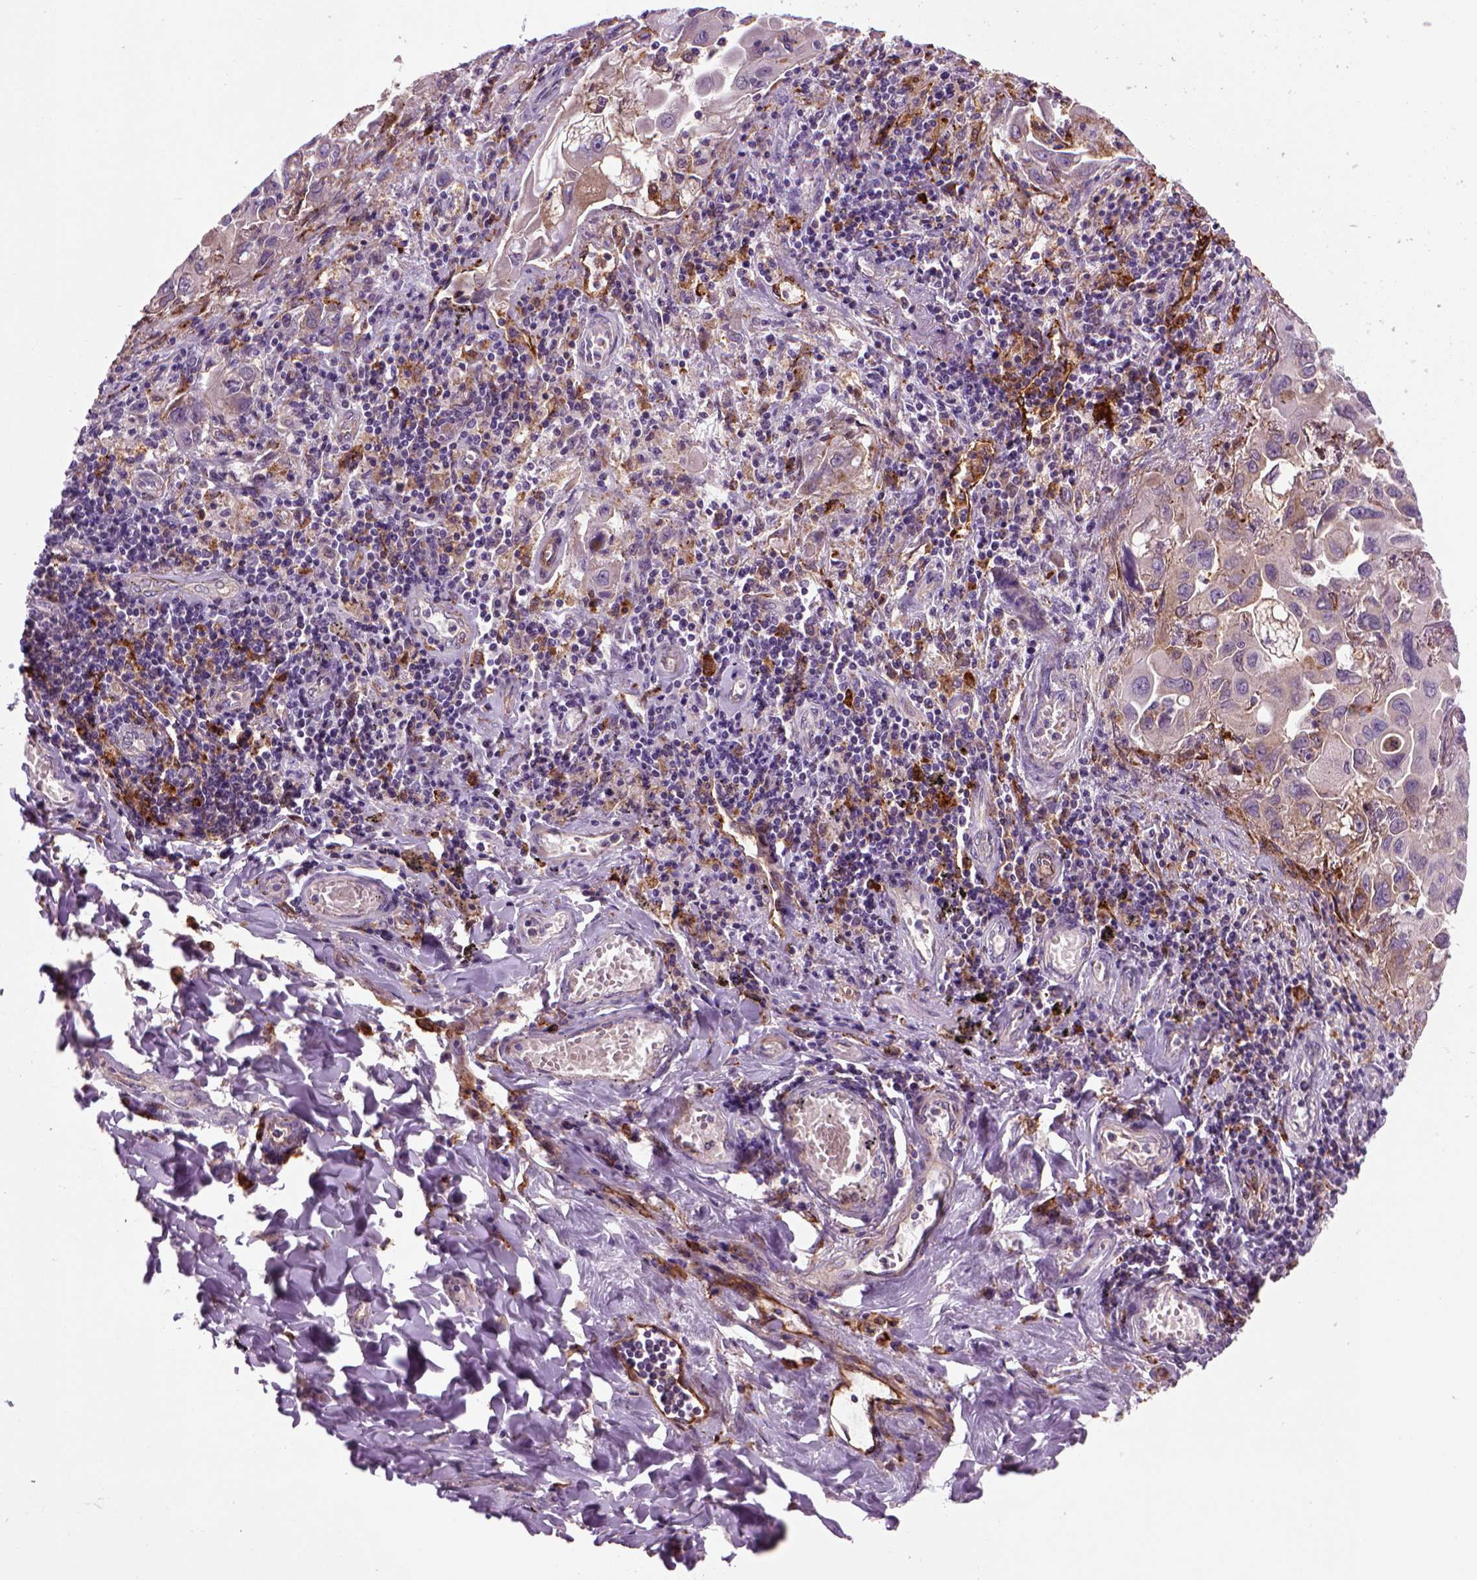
{"staining": {"intensity": "weak", "quantity": "25%-75%", "location": "cytoplasmic/membranous"}, "tissue": "lung cancer", "cell_type": "Tumor cells", "image_type": "cancer", "snomed": [{"axis": "morphology", "description": "Adenocarcinoma, NOS"}, {"axis": "topography", "description": "Lung"}], "caption": "Protein staining of adenocarcinoma (lung) tissue exhibits weak cytoplasmic/membranous expression in approximately 25%-75% of tumor cells. Nuclei are stained in blue.", "gene": "MARCKS", "patient": {"sex": "male", "age": 64}}